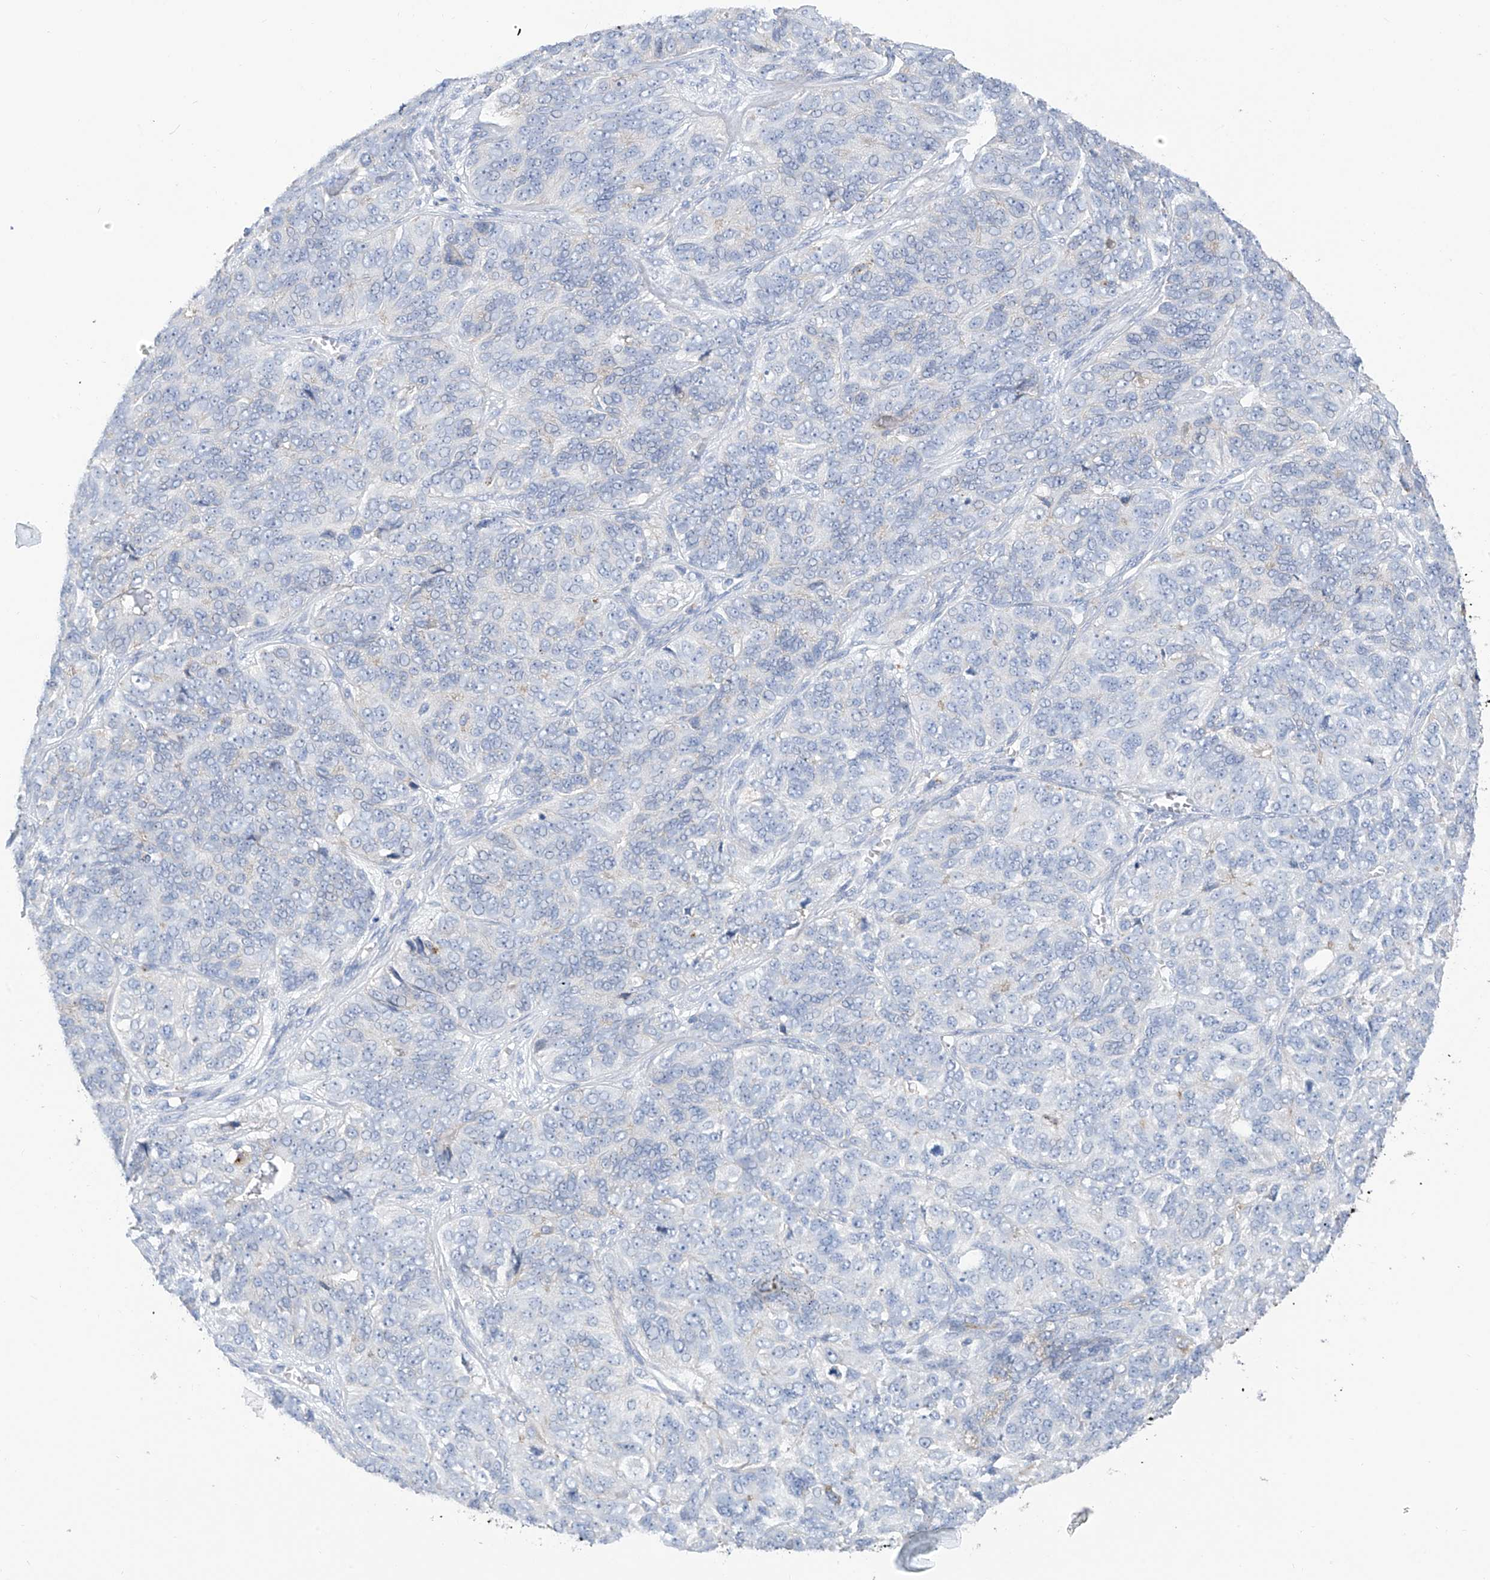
{"staining": {"intensity": "negative", "quantity": "none", "location": "none"}, "tissue": "ovarian cancer", "cell_type": "Tumor cells", "image_type": "cancer", "snomed": [{"axis": "morphology", "description": "Carcinoma, endometroid"}, {"axis": "topography", "description": "Ovary"}], "caption": "Tumor cells are negative for brown protein staining in ovarian cancer (endometroid carcinoma). Brightfield microscopy of IHC stained with DAB (3,3'-diaminobenzidine) (brown) and hematoxylin (blue), captured at high magnification.", "gene": "ITGA9", "patient": {"sex": "female", "age": 51}}